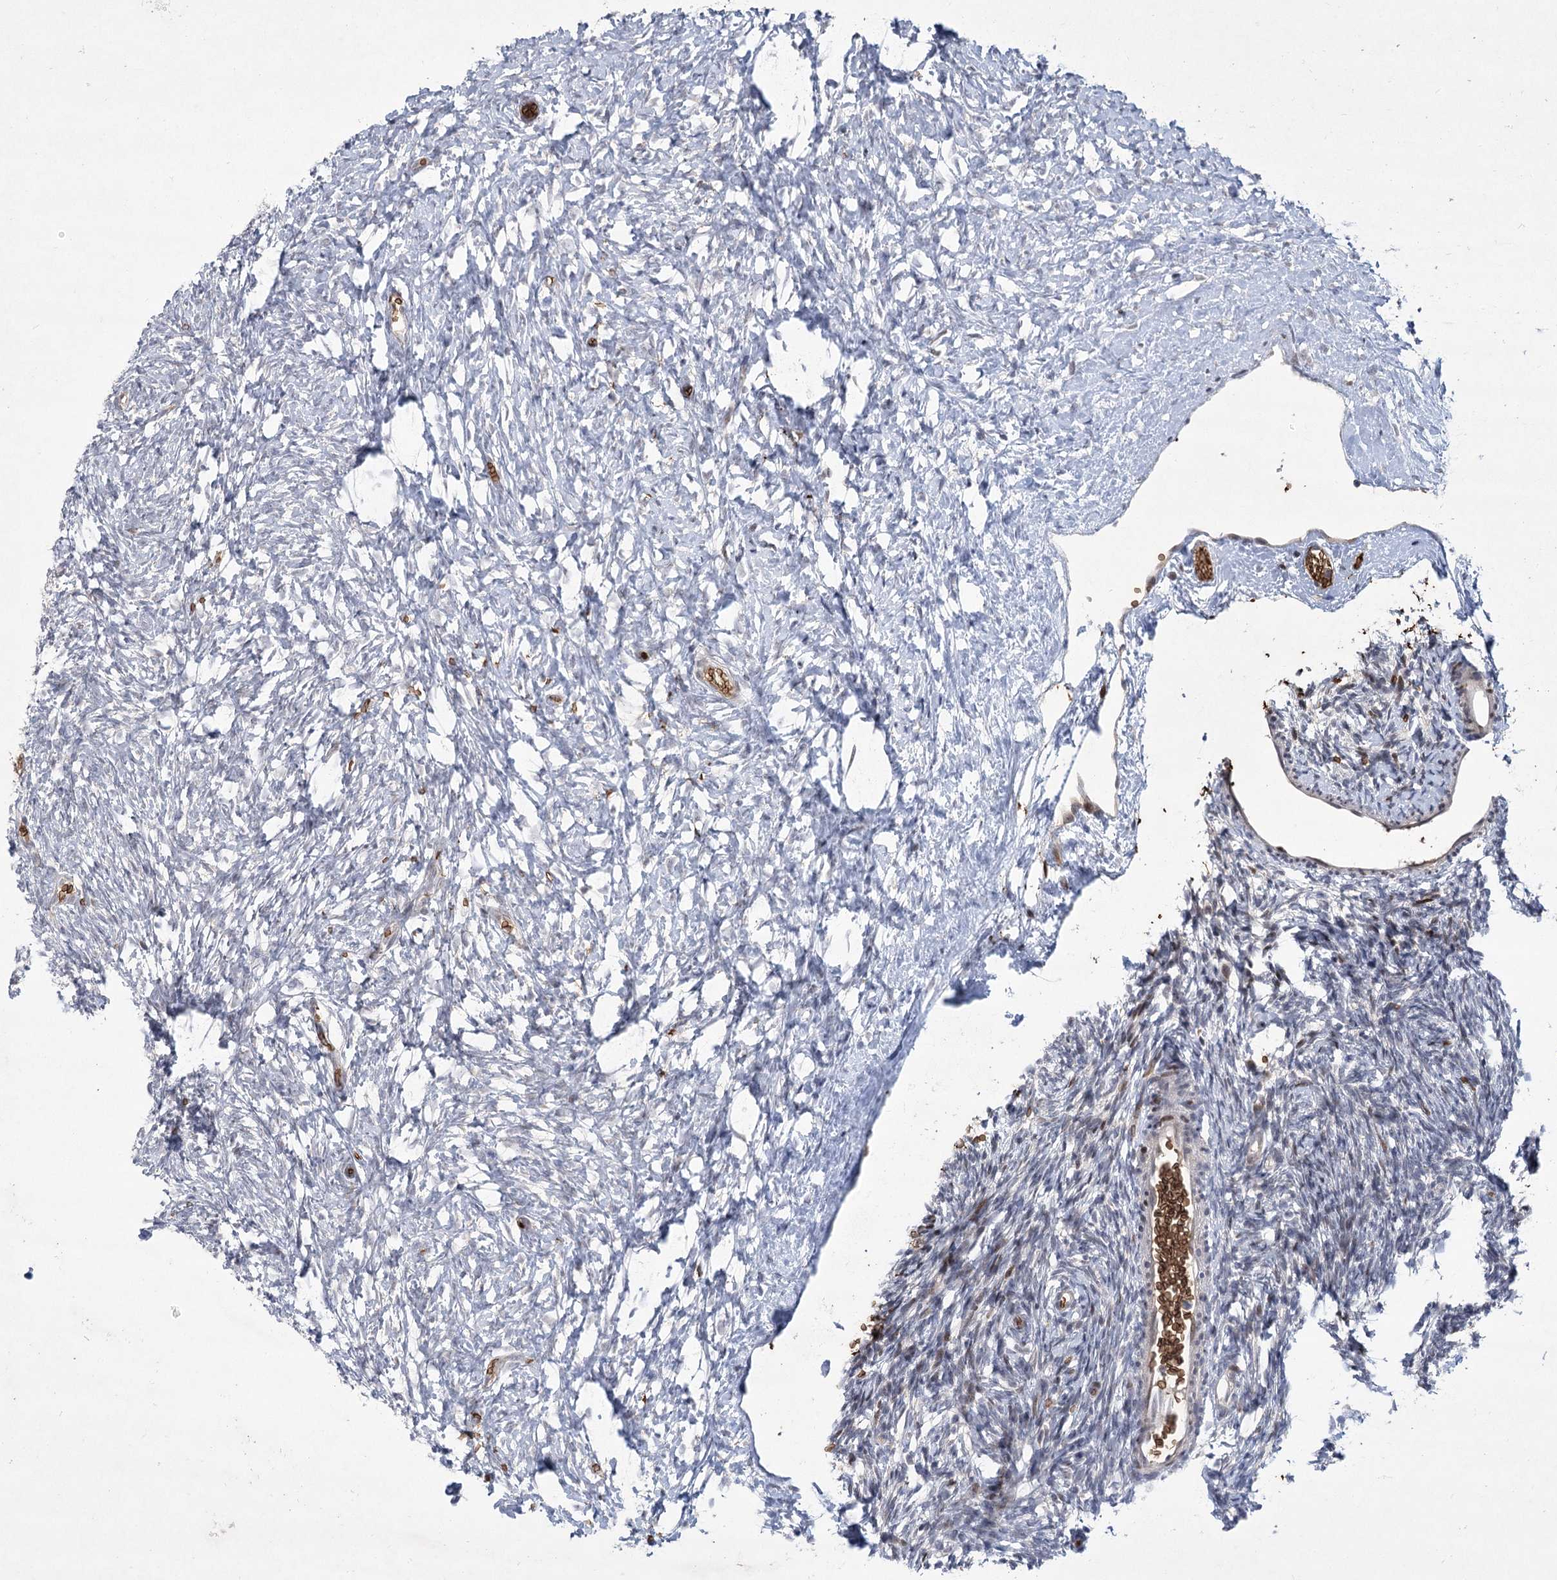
{"staining": {"intensity": "negative", "quantity": "none", "location": "none"}, "tissue": "ovary", "cell_type": "Ovarian stroma cells", "image_type": "normal", "snomed": [{"axis": "morphology", "description": "Normal tissue, NOS"}, {"axis": "topography", "description": "Ovary"}], "caption": "The image exhibits no staining of ovarian stroma cells in unremarkable ovary. (Brightfield microscopy of DAB (3,3'-diaminobenzidine) immunohistochemistry (IHC) at high magnification).", "gene": "NSMCE4A", "patient": {"sex": "female", "age": 35}}